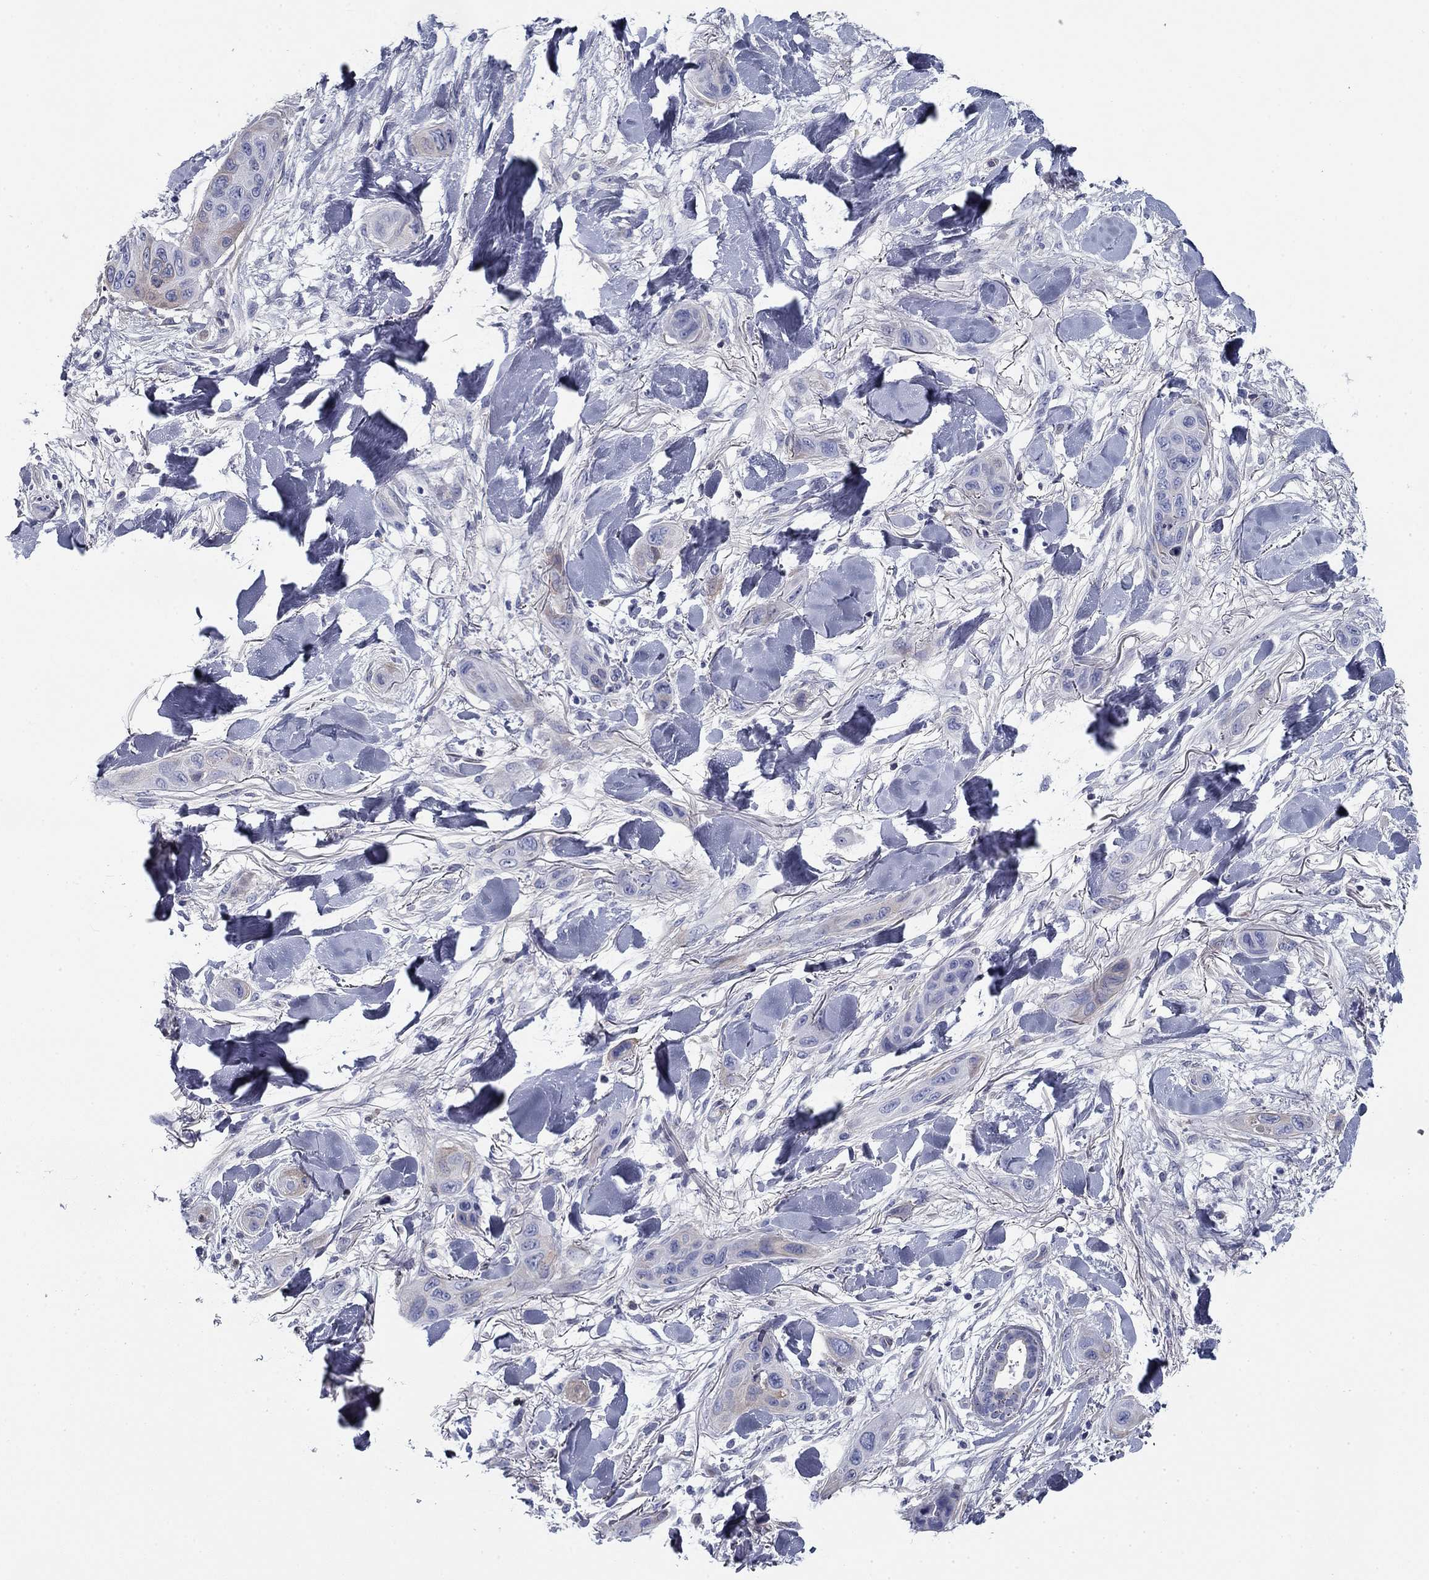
{"staining": {"intensity": "negative", "quantity": "none", "location": "none"}, "tissue": "skin cancer", "cell_type": "Tumor cells", "image_type": "cancer", "snomed": [{"axis": "morphology", "description": "Squamous cell carcinoma, NOS"}, {"axis": "topography", "description": "Skin"}], "caption": "Immunohistochemical staining of squamous cell carcinoma (skin) demonstrates no significant expression in tumor cells.", "gene": "CPLX4", "patient": {"sex": "male", "age": 78}}